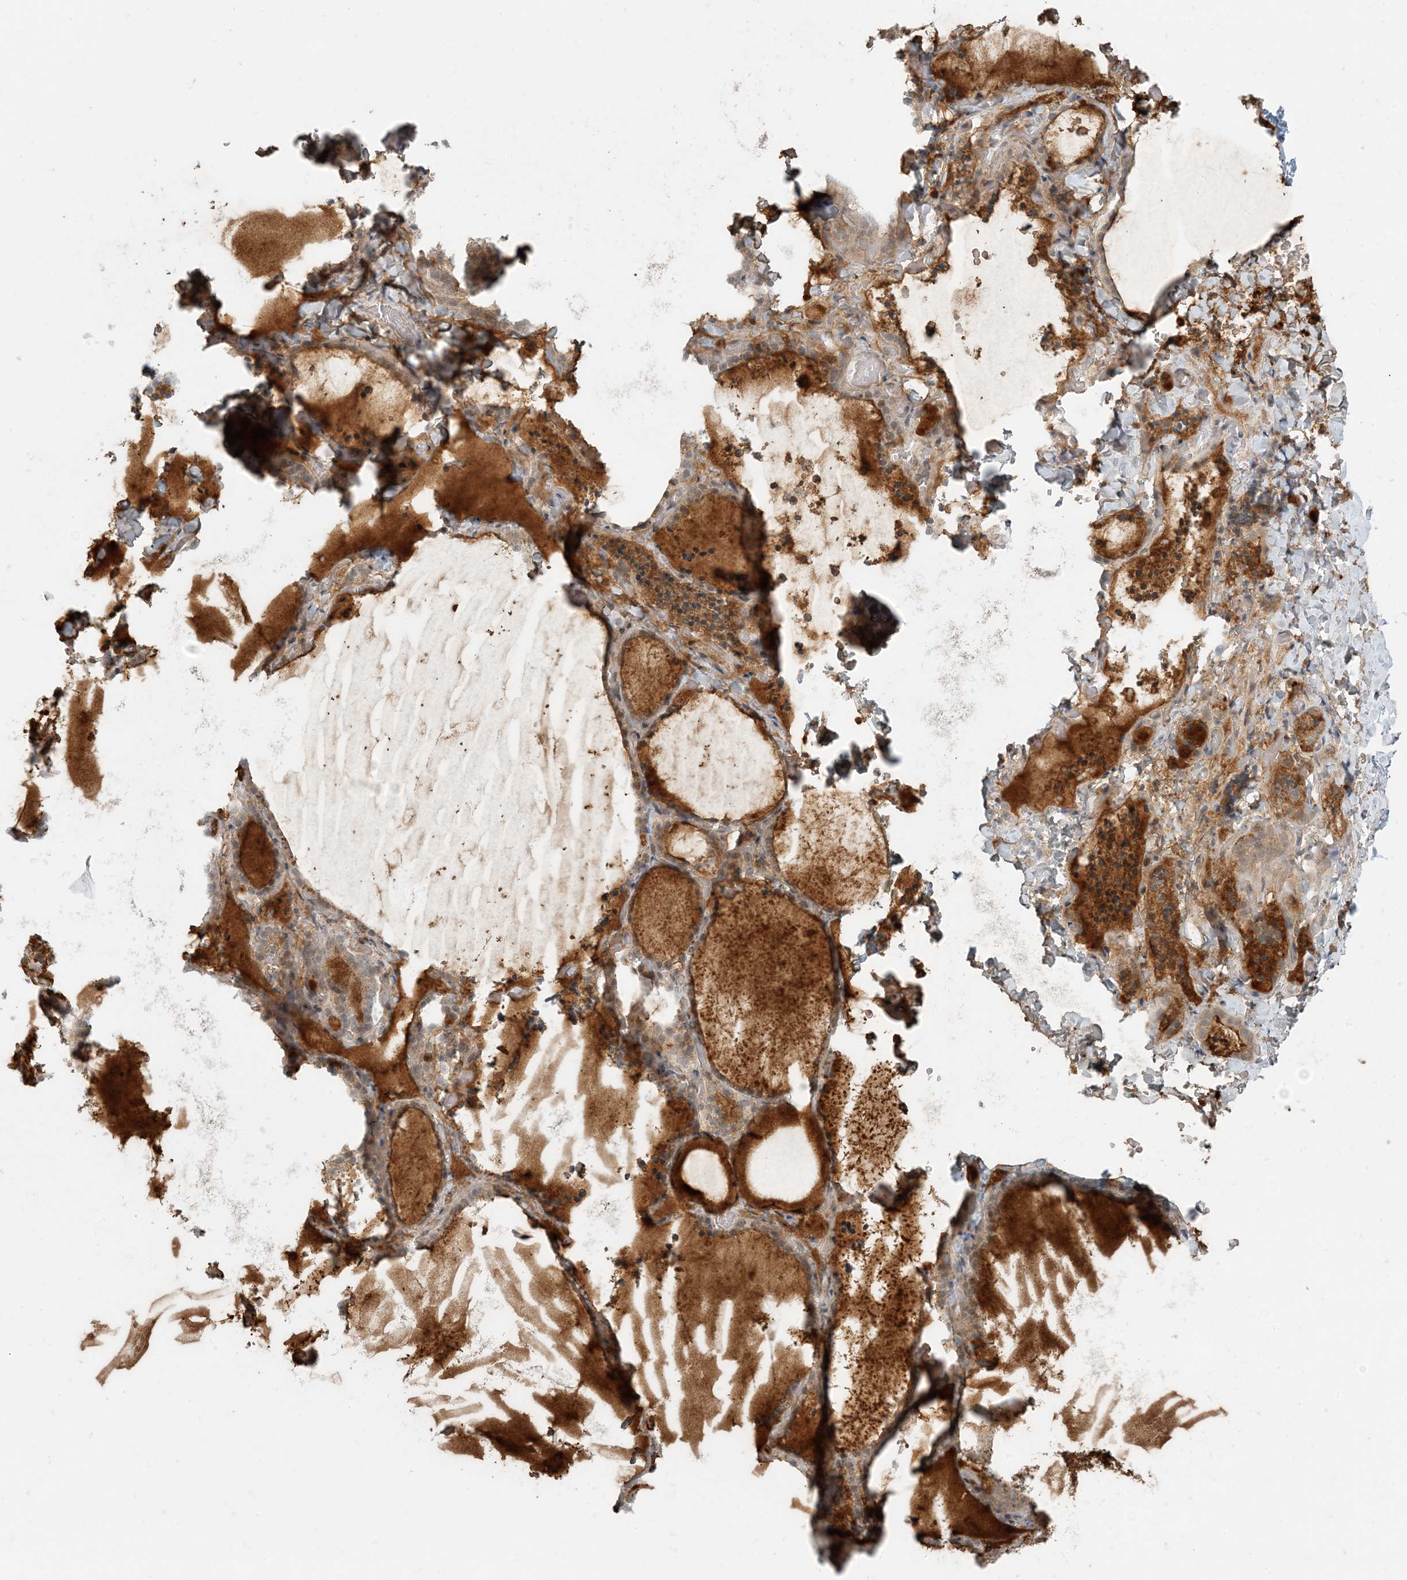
{"staining": {"intensity": "strong", "quantity": "25%-75%", "location": "cytoplasmic/membranous"}, "tissue": "thyroid gland", "cell_type": "Glandular cells", "image_type": "normal", "snomed": [{"axis": "morphology", "description": "Normal tissue, NOS"}, {"axis": "topography", "description": "Thyroid gland"}], "caption": "IHC (DAB (3,3'-diaminobenzidine)) staining of unremarkable thyroid gland demonstrates strong cytoplasmic/membranous protein expression in about 25%-75% of glandular cells. The staining was performed using DAB, with brown indicating positive protein expression. Nuclei are stained blue with hematoxylin.", "gene": "OBI1", "patient": {"sex": "female", "age": 22}}